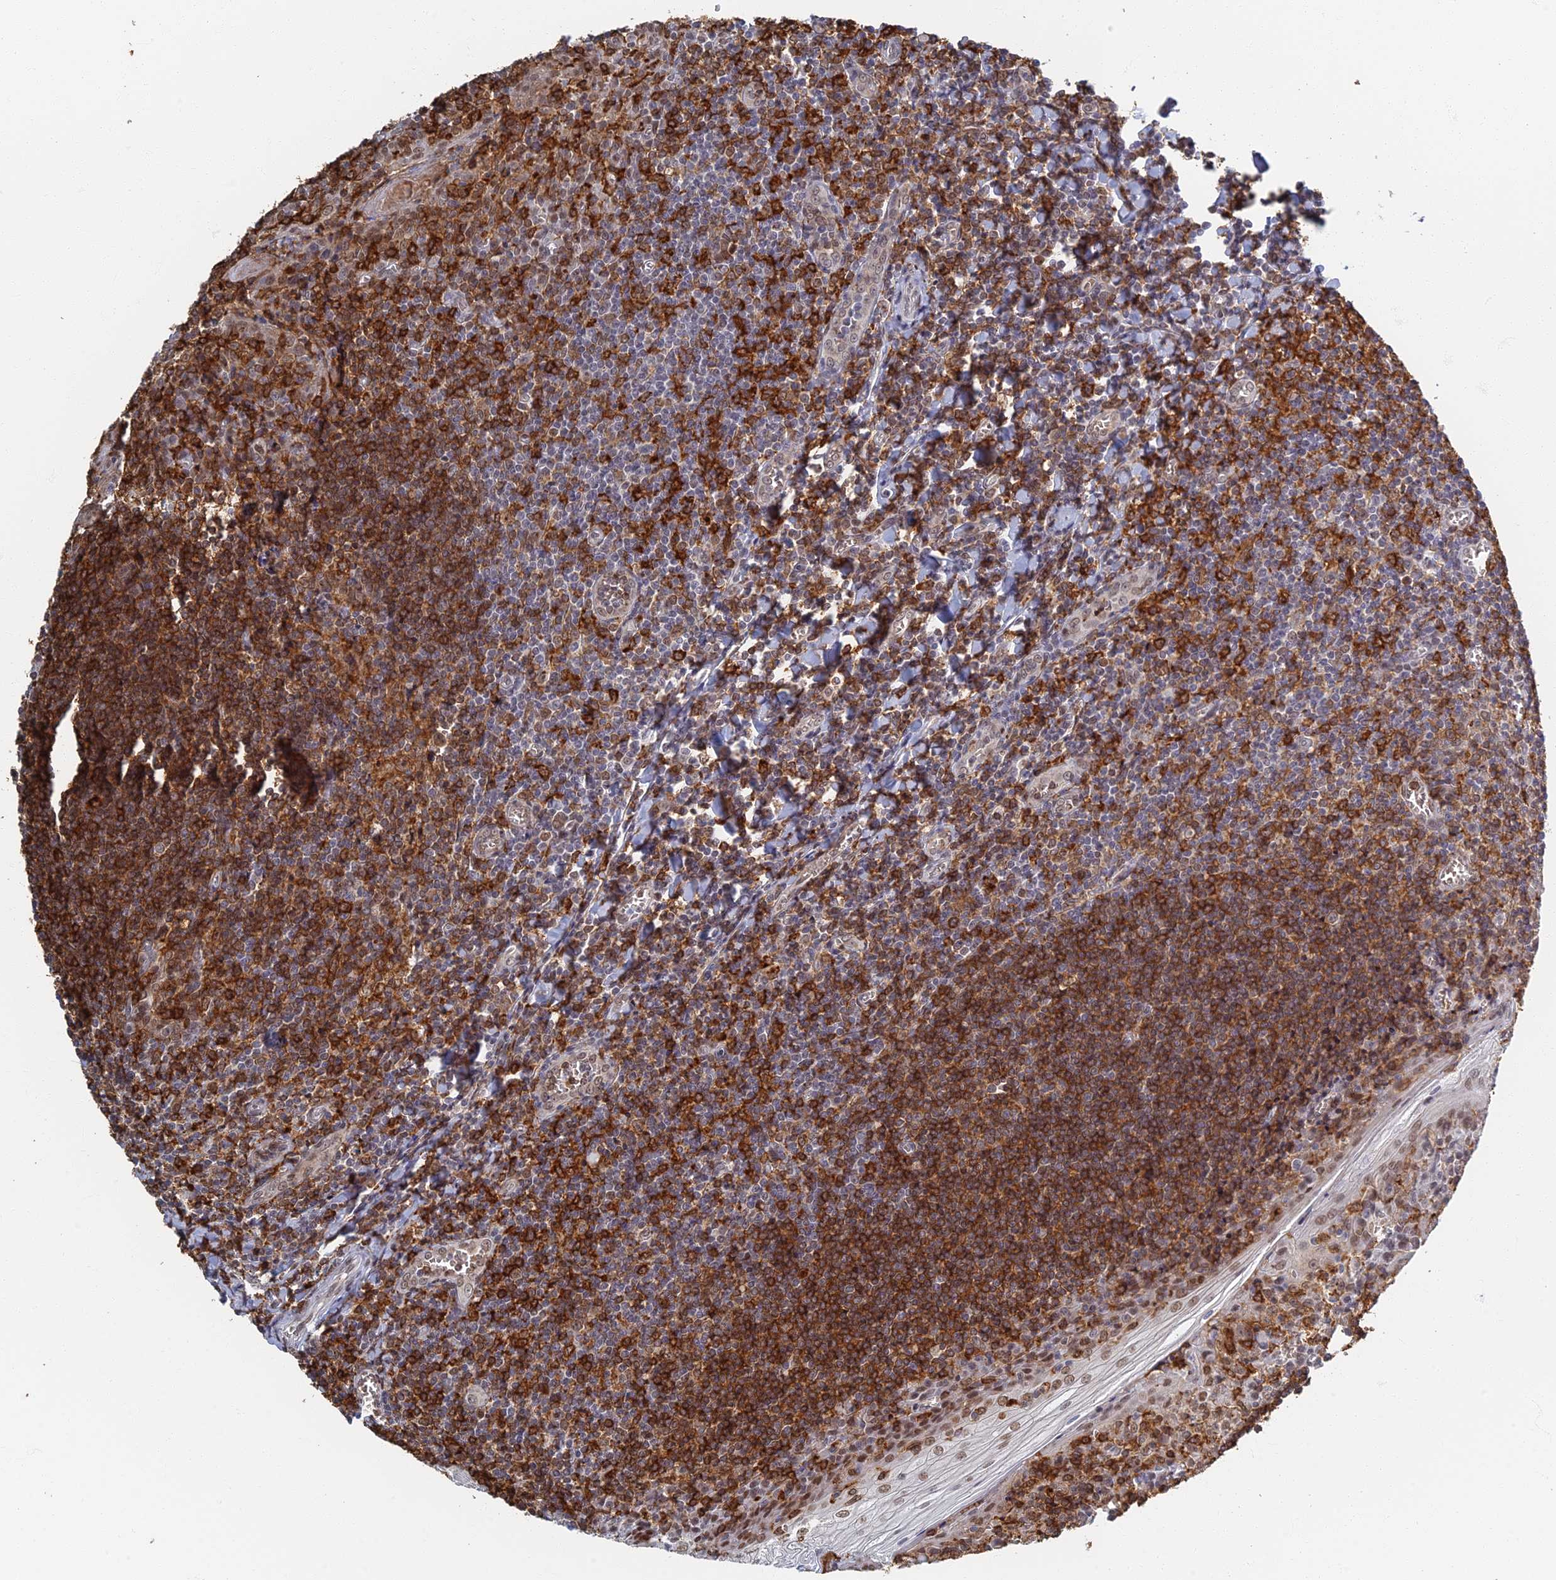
{"staining": {"intensity": "strong", "quantity": ">75%", "location": "cytoplasmic/membranous"}, "tissue": "tonsil", "cell_type": "Germinal center cells", "image_type": "normal", "snomed": [{"axis": "morphology", "description": "Normal tissue, NOS"}, {"axis": "topography", "description": "Tonsil"}], "caption": "Germinal center cells display high levels of strong cytoplasmic/membranous positivity in about >75% of cells in unremarkable tonsil. (Stains: DAB in brown, nuclei in blue, Microscopy: brightfield microscopy at high magnification).", "gene": "GPATCH1", "patient": {"sex": "male", "age": 27}}